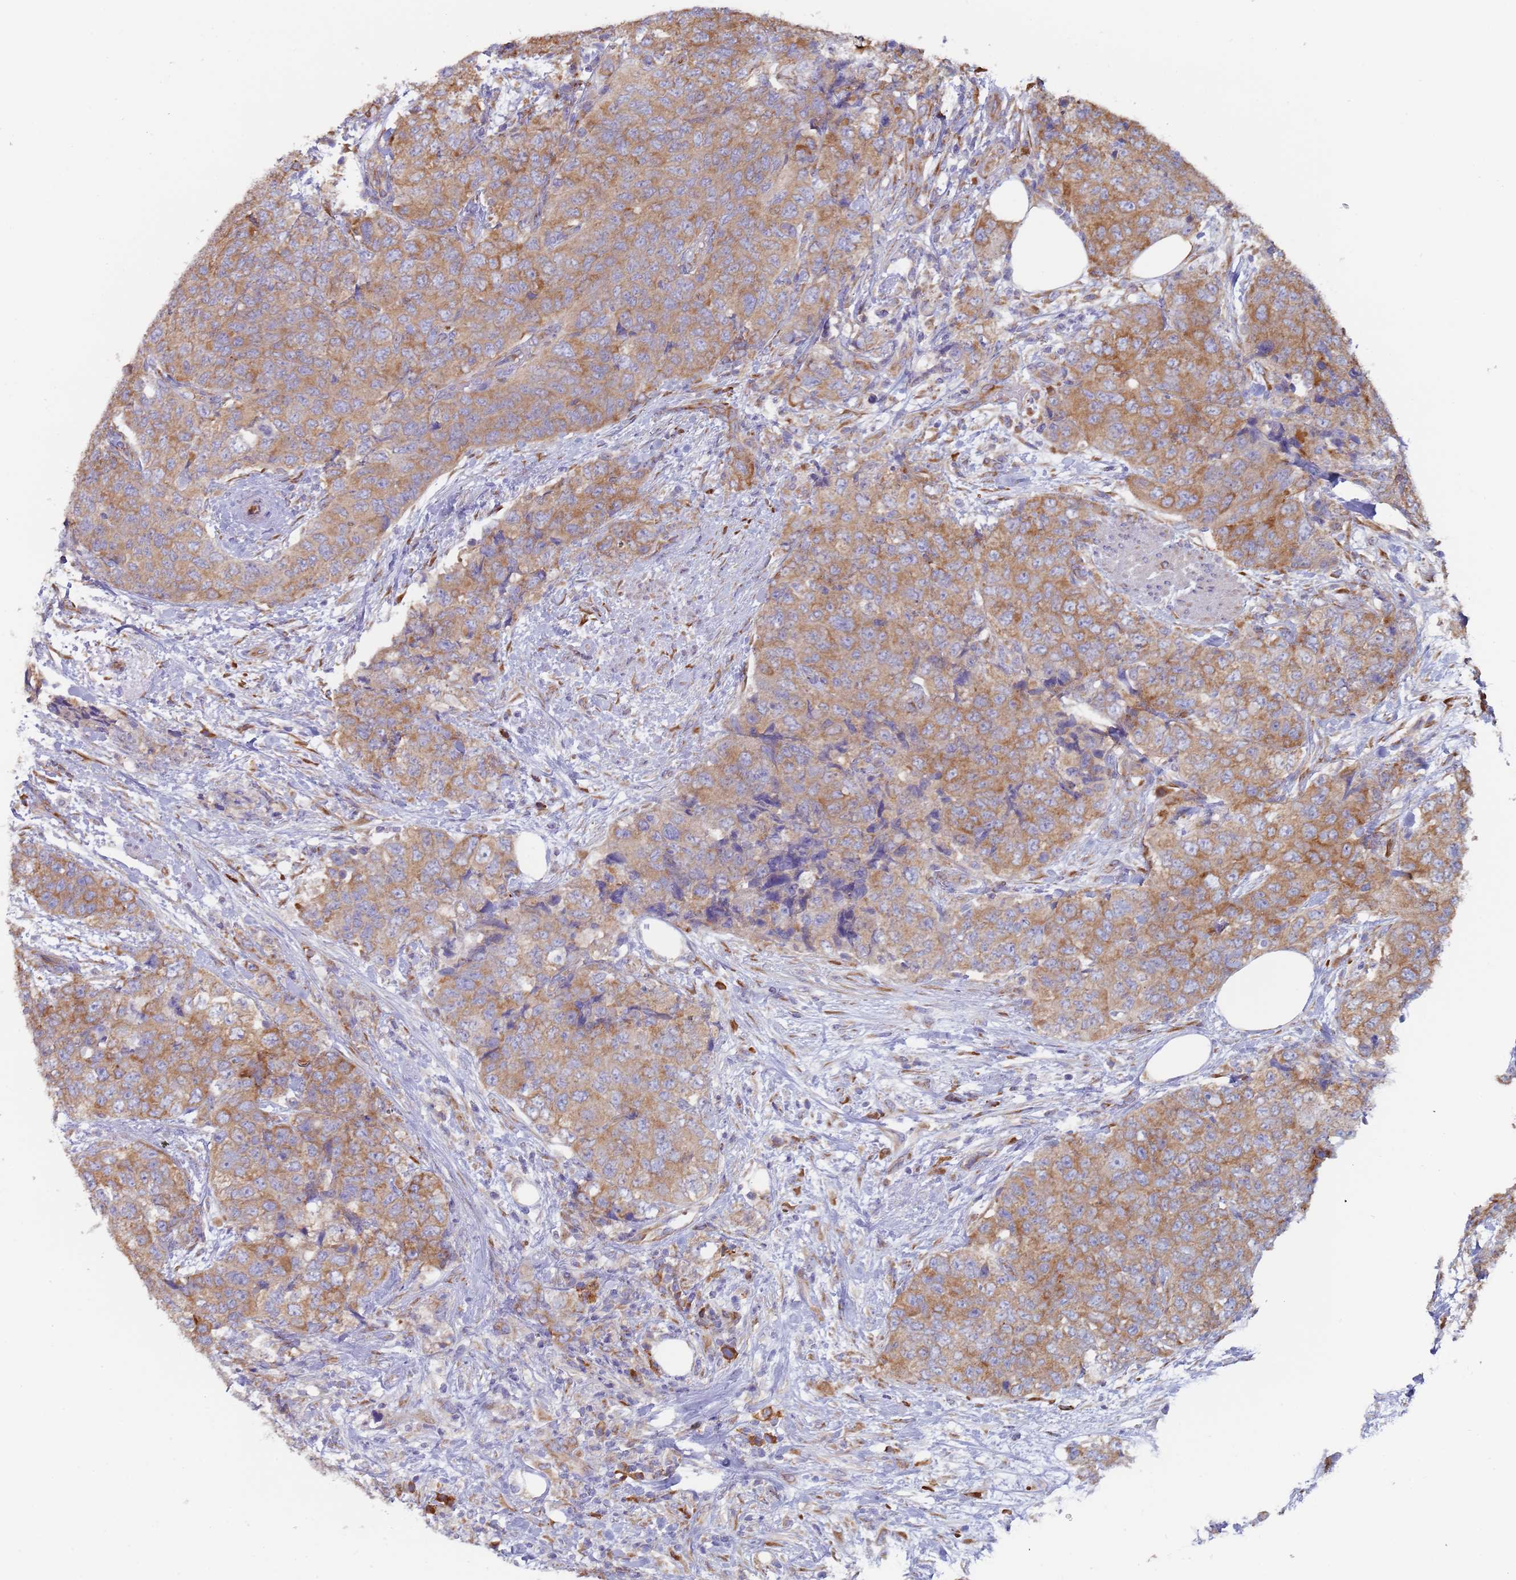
{"staining": {"intensity": "moderate", "quantity": ">75%", "location": "cytoplasmic/membranous"}, "tissue": "urothelial cancer", "cell_type": "Tumor cells", "image_type": "cancer", "snomed": [{"axis": "morphology", "description": "Urothelial carcinoma, High grade"}, {"axis": "topography", "description": "Urinary bladder"}], "caption": "Moderate cytoplasmic/membranous positivity for a protein is seen in approximately >75% of tumor cells of urothelial cancer using immunohistochemistry.", "gene": "ZNF844", "patient": {"sex": "female", "age": 78}}